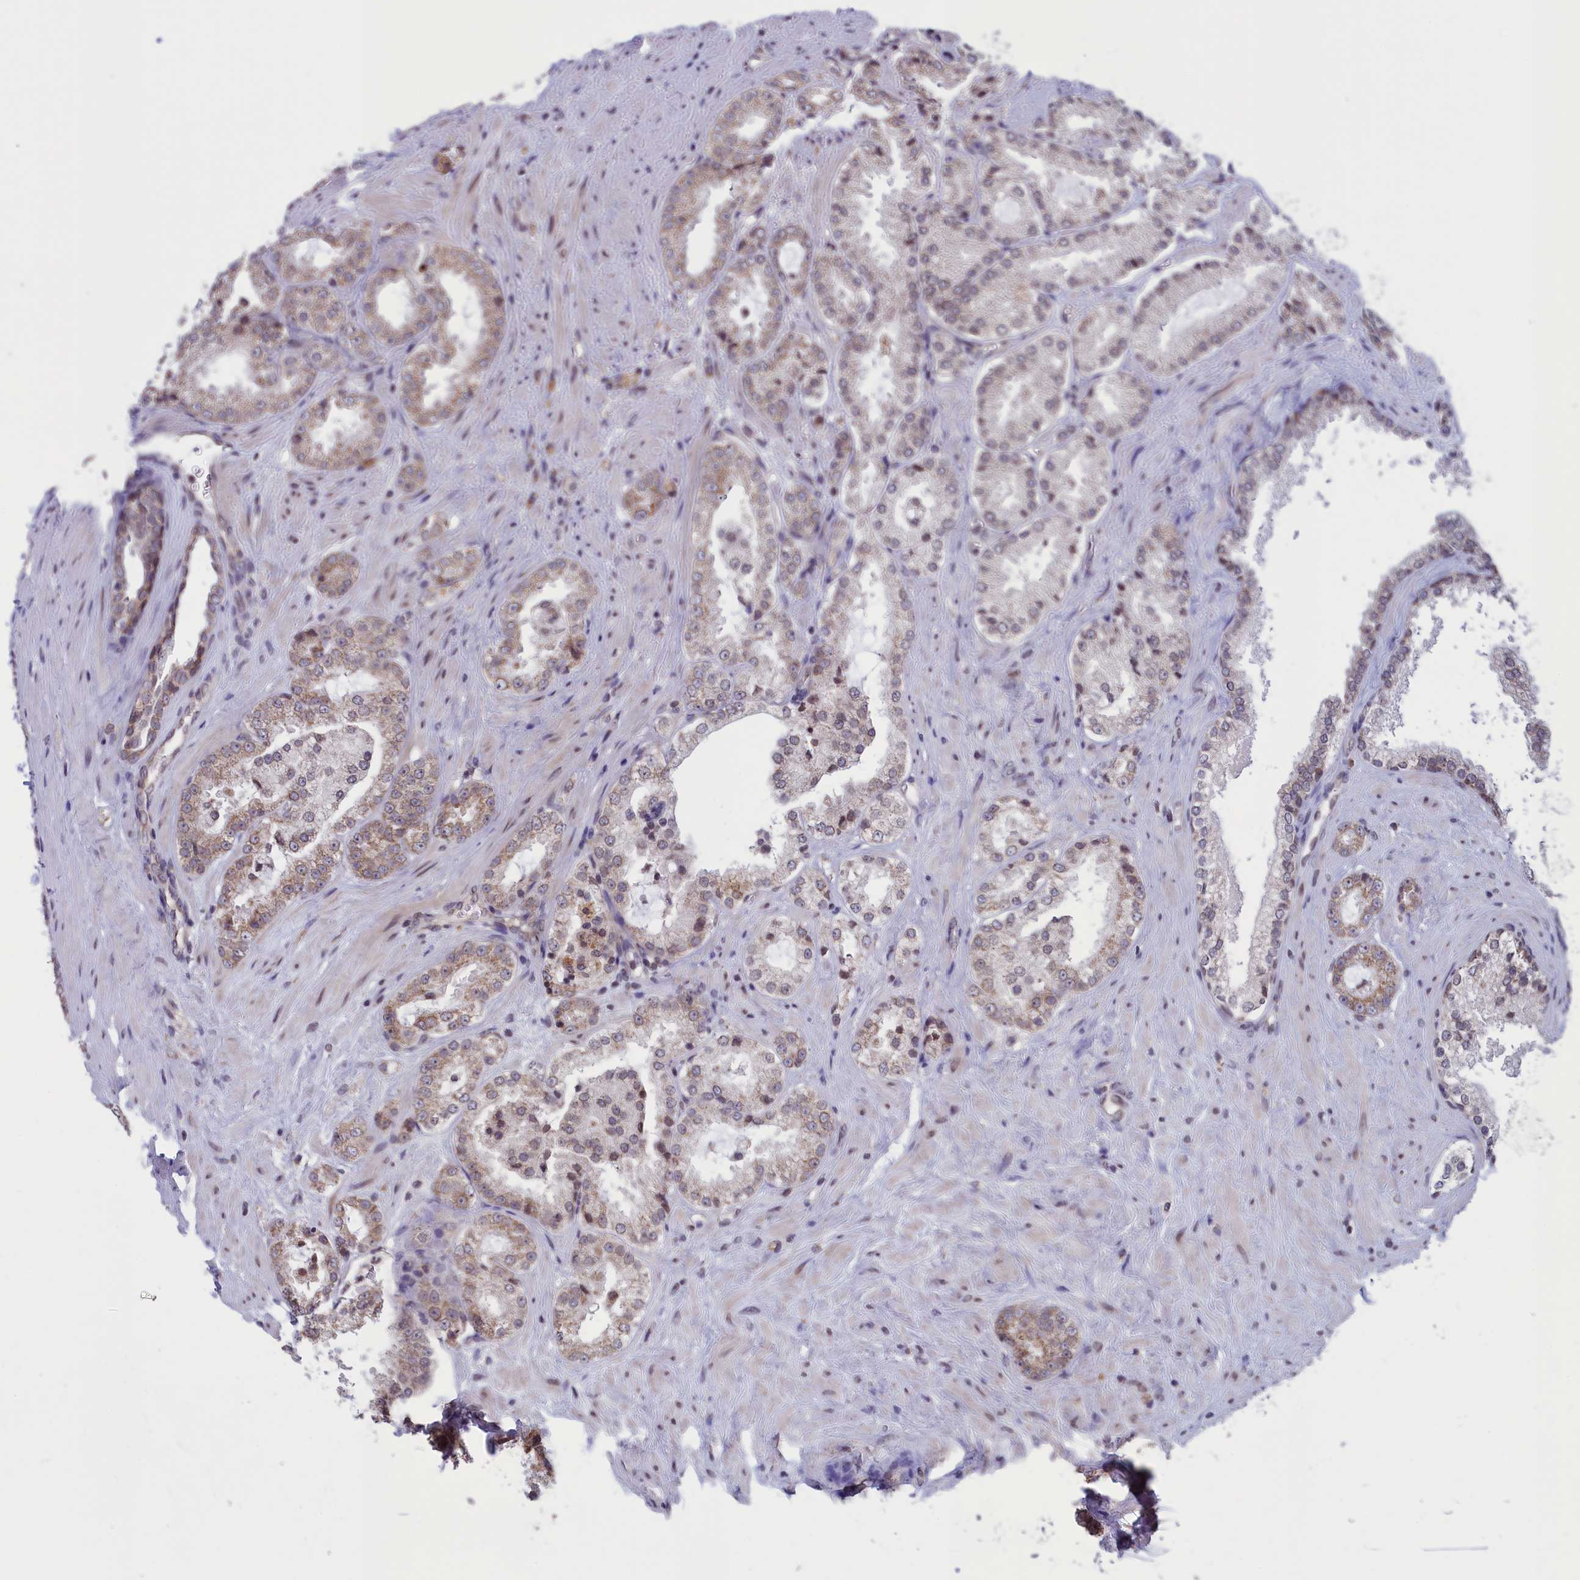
{"staining": {"intensity": "moderate", "quantity": ">75%", "location": "cytoplasmic/membranous"}, "tissue": "prostate cancer", "cell_type": "Tumor cells", "image_type": "cancer", "snomed": [{"axis": "morphology", "description": "Adenocarcinoma, High grade"}, {"axis": "topography", "description": "Prostate"}], "caption": "IHC photomicrograph of neoplastic tissue: human prostate cancer (high-grade adenocarcinoma) stained using immunohistochemistry (IHC) demonstrates medium levels of moderate protein expression localized specifically in the cytoplasmic/membranous of tumor cells, appearing as a cytoplasmic/membranous brown color.", "gene": "PARS2", "patient": {"sex": "male", "age": 73}}